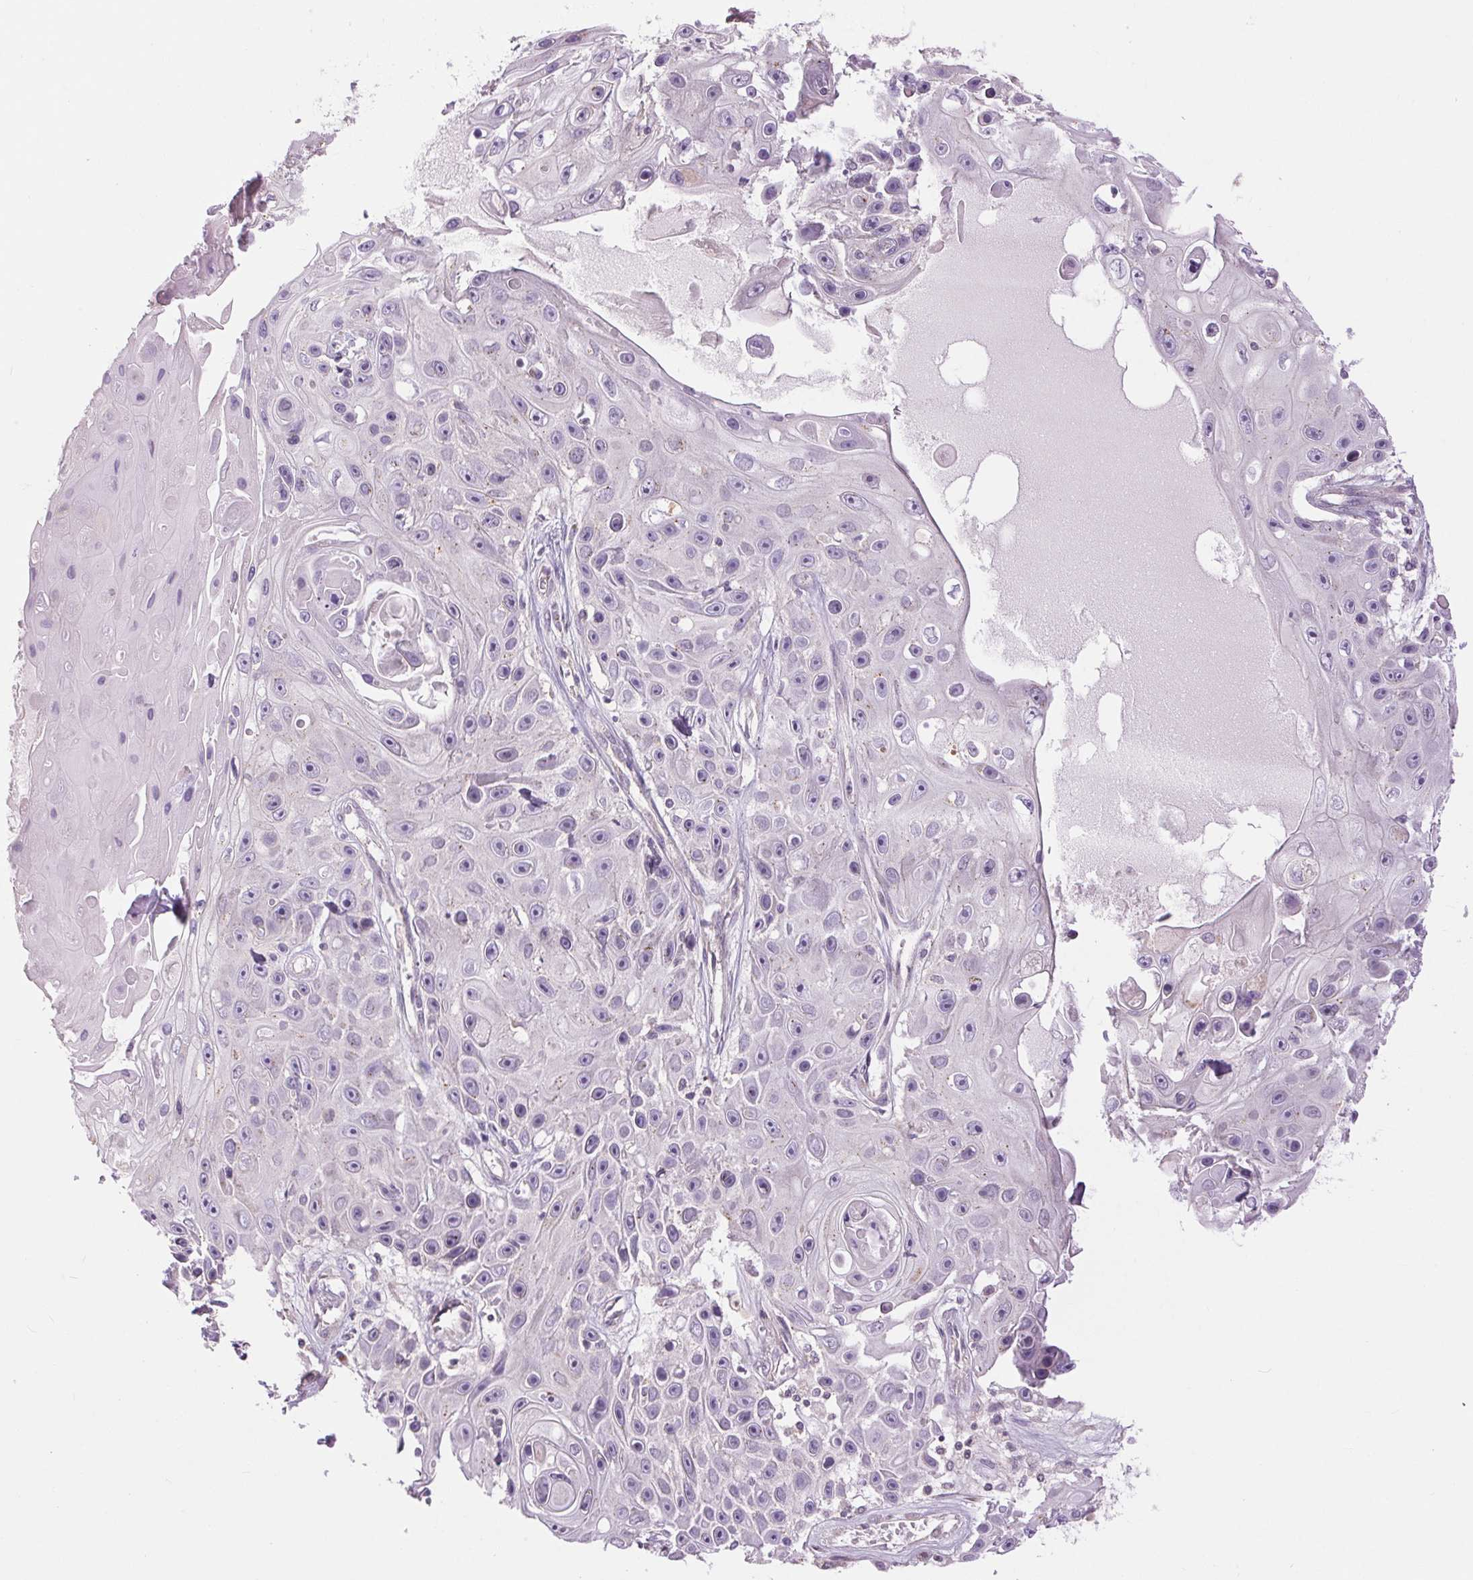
{"staining": {"intensity": "negative", "quantity": "none", "location": "none"}, "tissue": "skin cancer", "cell_type": "Tumor cells", "image_type": "cancer", "snomed": [{"axis": "morphology", "description": "Squamous cell carcinoma, NOS"}, {"axis": "topography", "description": "Skin"}], "caption": "Image shows no significant protein positivity in tumor cells of skin cancer. (Immunohistochemistry (ihc), brightfield microscopy, high magnification).", "gene": "CTNNA3", "patient": {"sex": "male", "age": 82}}